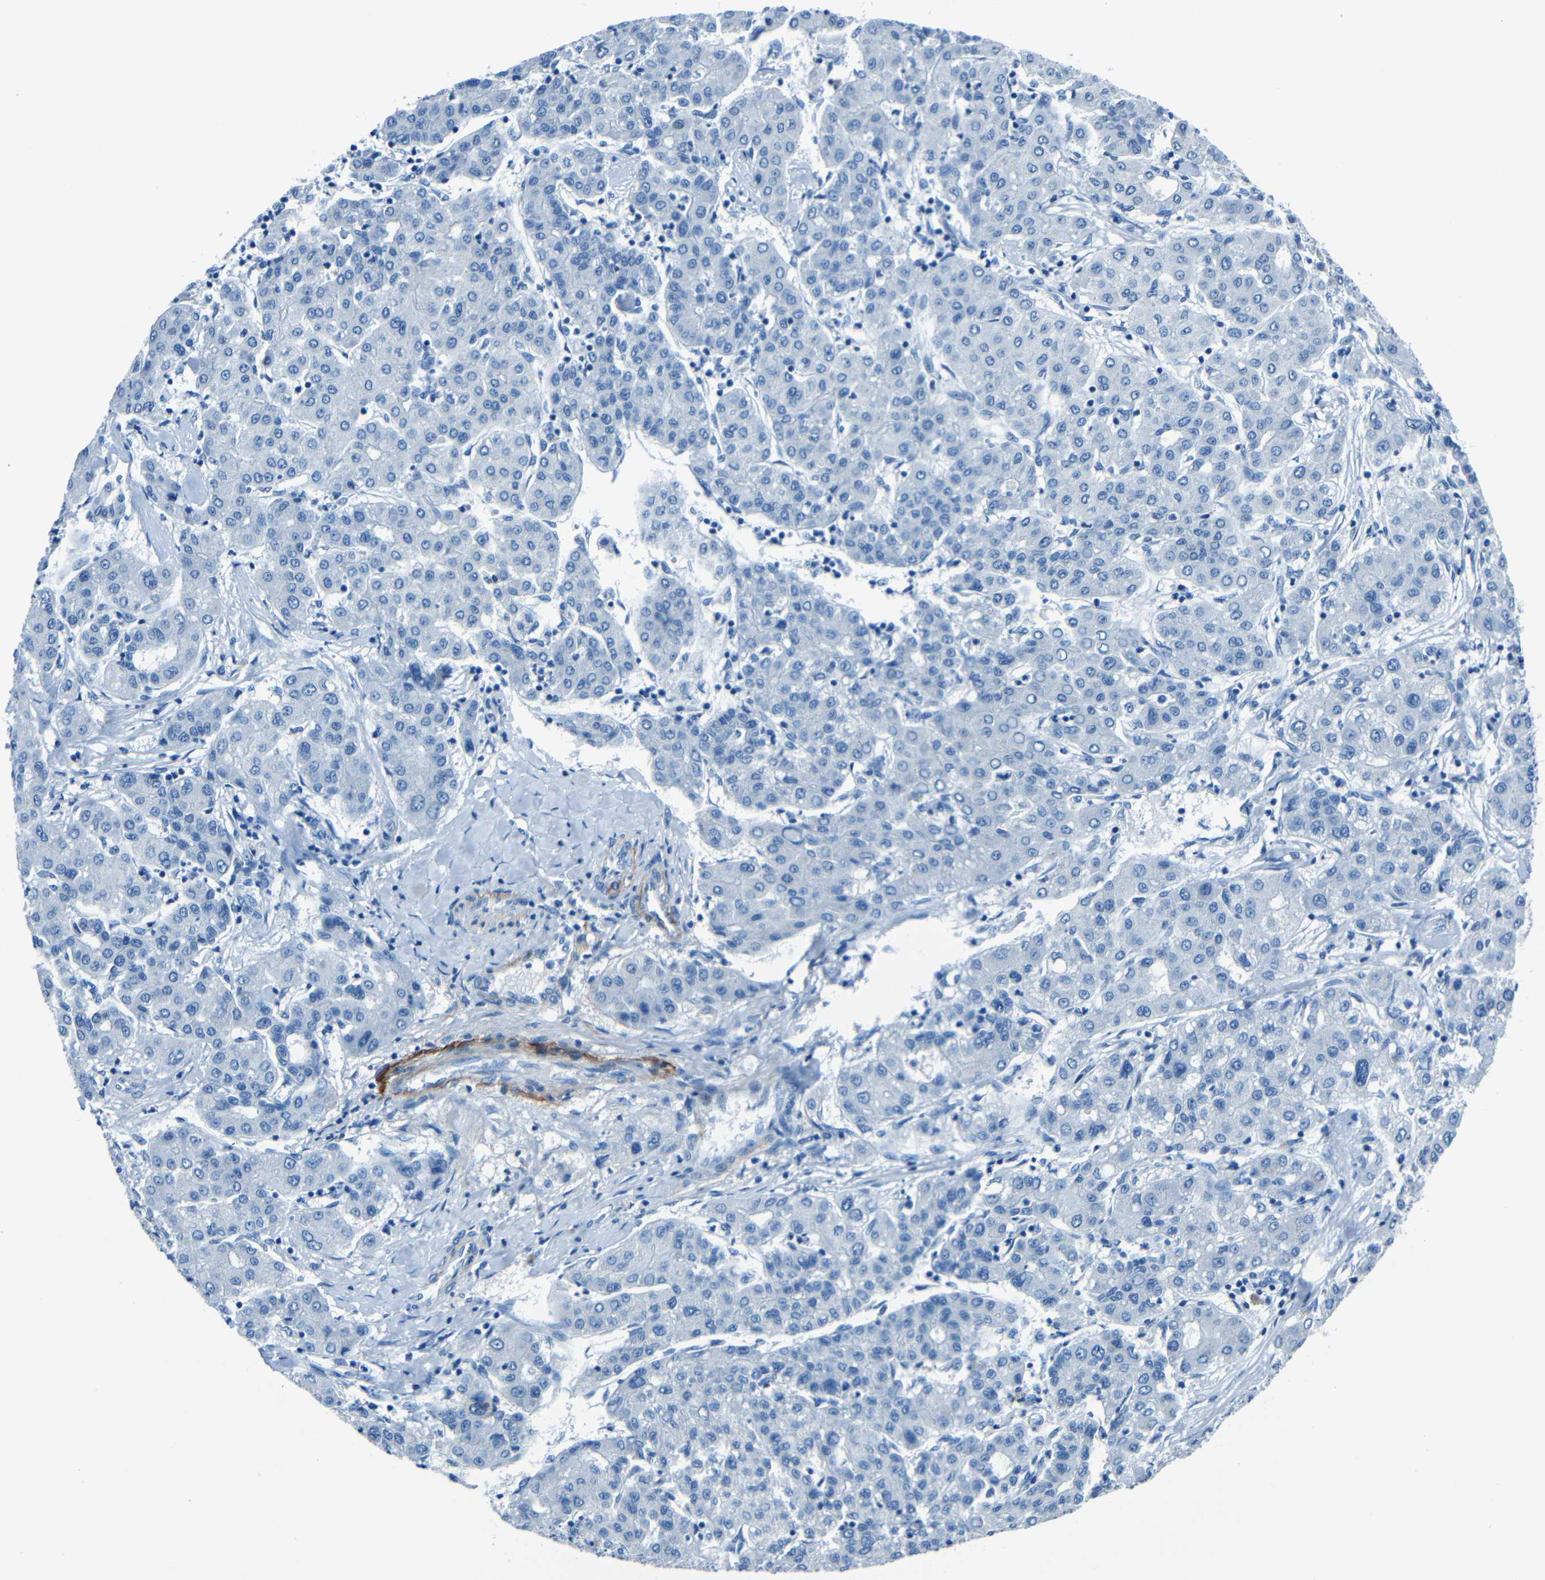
{"staining": {"intensity": "negative", "quantity": "none", "location": "none"}, "tissue": "liver cancer", "cell_type": "Tumor cells", "image_type": "cancer", "snomed": [{"axis": "morphology", "description": "Carcinoma, Hepatocellular, NOS"}, {"axis": "topography", "description": "Liver"}], "caption": "High power microscopy histopathology image of an immunohistochemistry (IHC) photomicrograph of liver cancer, revealing no significant staining in tumor cells. (Brightfield microscopy of DAB (3,3'-diaminobenzidine) immunohistochemistry at high magnification).", "gene": "FBN2", "patient": {"sex": "male", "age": 65}}